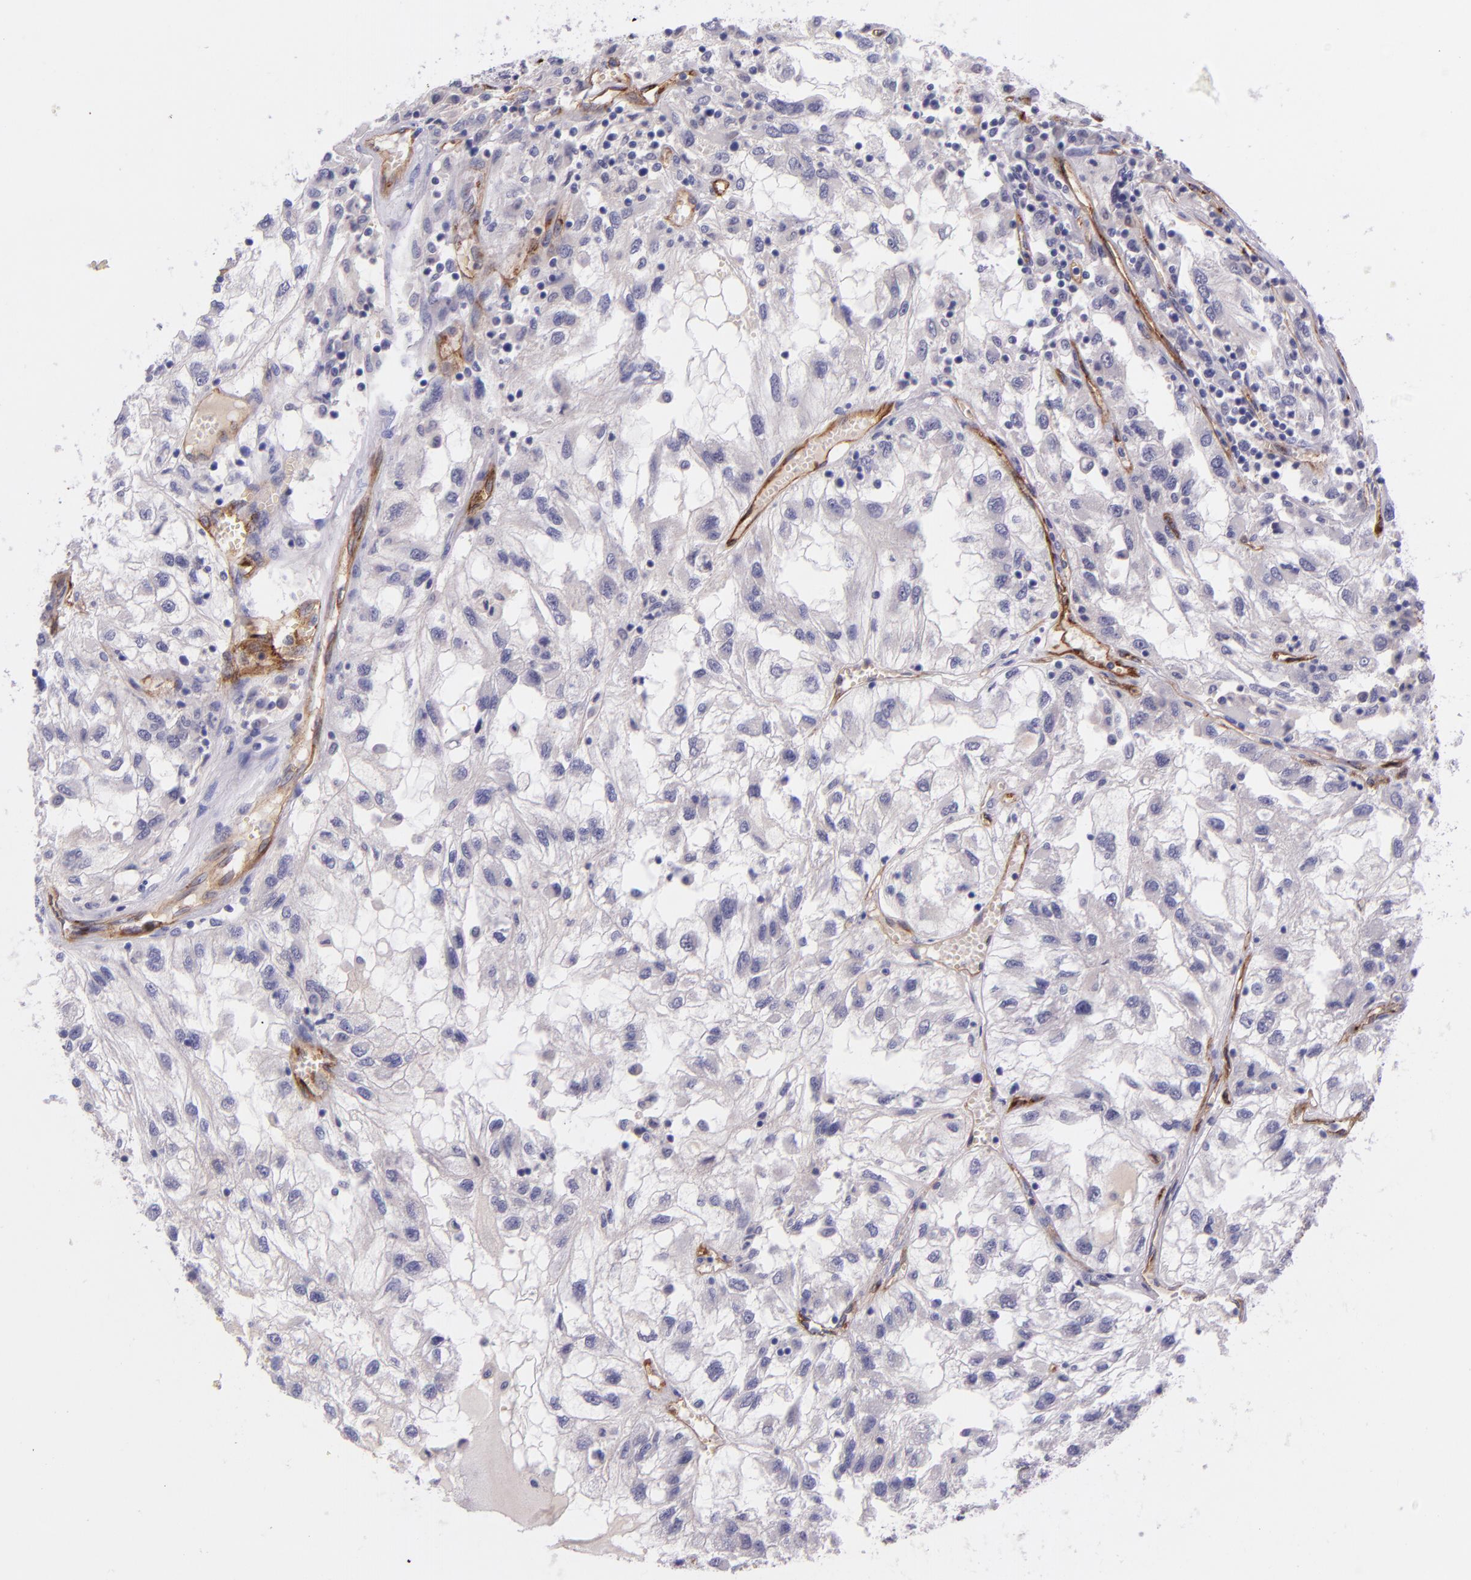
{"staining": {"intensity": "negative", "quantity": "none", "location": "none"}, "tissue": "renal cancer", "cell_type": "Tumor cells", "image_type": "cancer", "snomed": [{"axis": "morphology", "description": "Normal tissue, NOS"}, {"axis": "morphology", "description": "Adenocarcinoma, NOS"}, {"axis": "topography", "description": "Kidney"}], "caption": "Human renal cancer stained for a protein using immunohistochemistry (IHC) displays no staining in tumor cells.", "gene": "NOS3", "patient": {"sex": "male", "age": 71}}